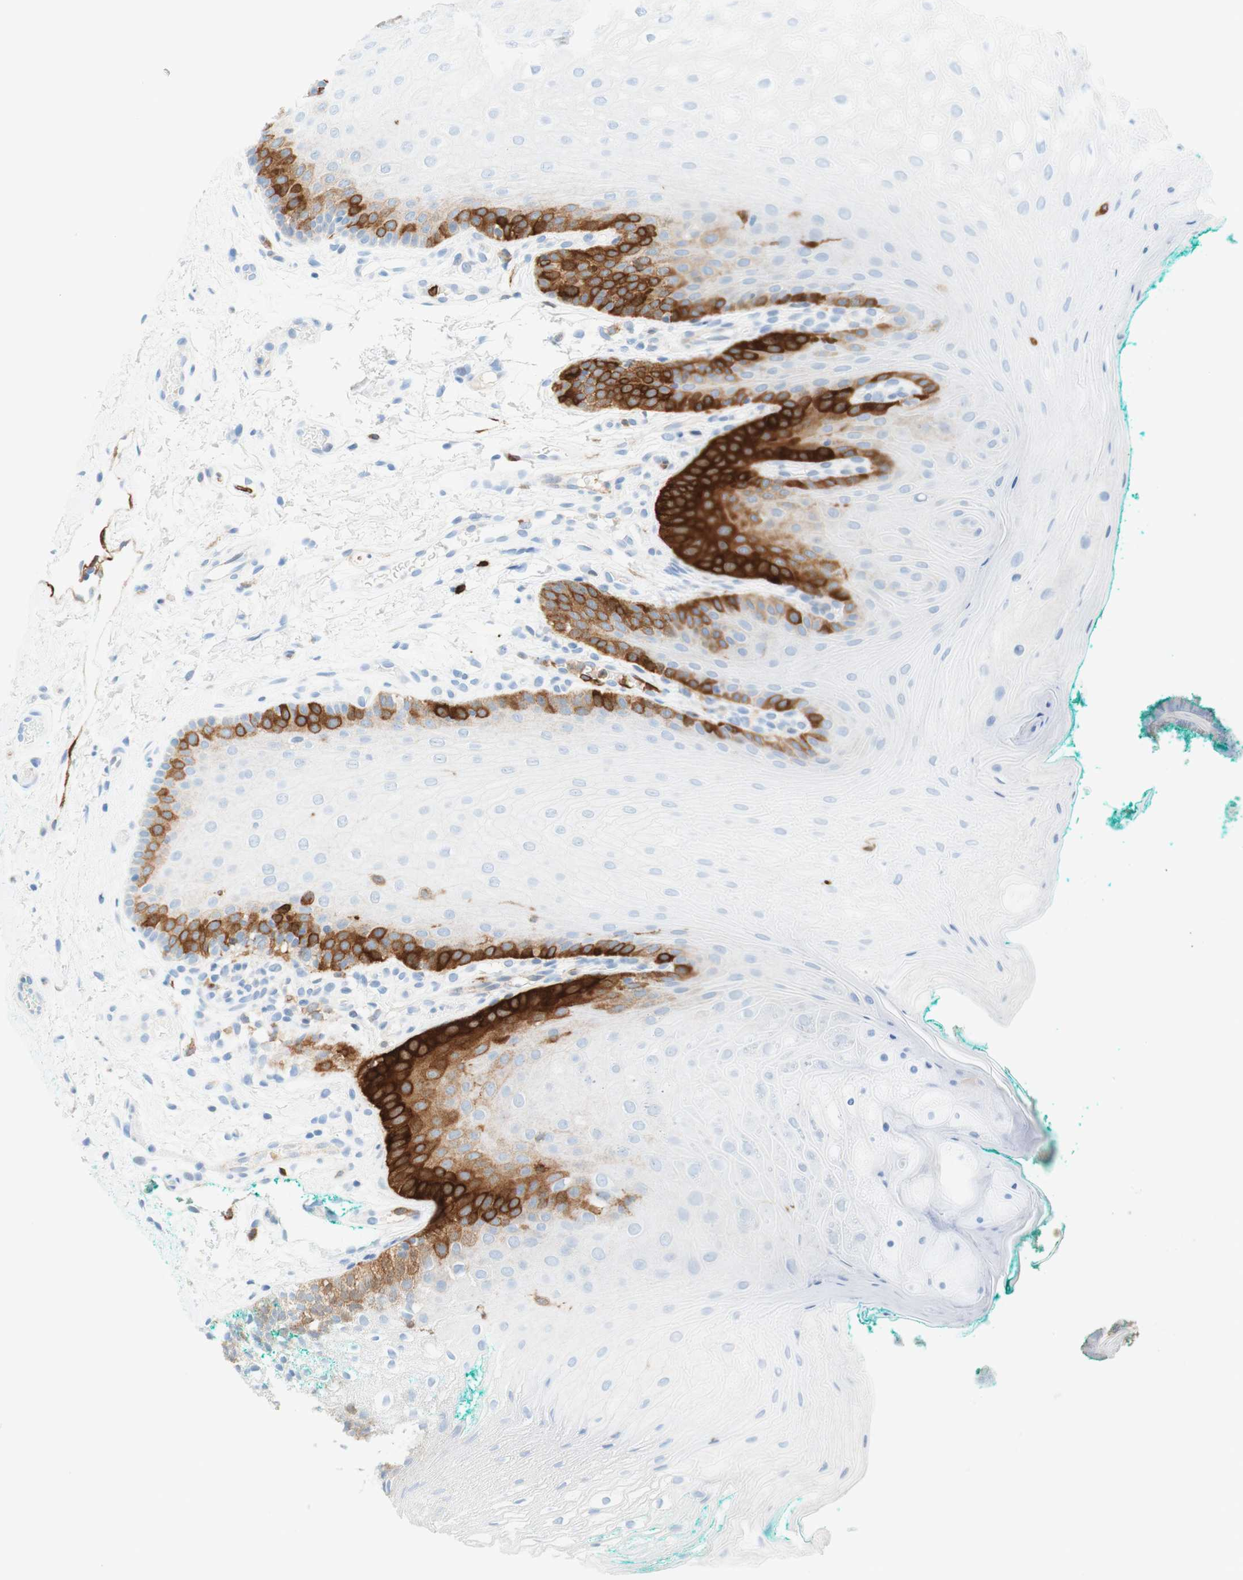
{"staining": {"intensity": "strong", "quantity": "<25%", "location": "cytoplasmic/membranous"}, "tissue": "oral mucosa", "cell_type": "Squamous epithelial cells", "image_type": "normal", "snomed": [{"axis": "morphology", "description": "Normal tissue, NOS"}, {"axis": "topography", "description": "Skeletal muscle"}, {"axis": "topography", "description": "Oral tissue"}], "caption": "Brown immunohistochemical staining in benign human oral mucosa exhibits strong cytoplasmic/membranous expression in about <25% of squamous epithelial cells. (DAB (3,3'-diaminobenzidine) IHC with brightfield microscopy, high magnification).", "gene": "STMN1", "patient": {"sex": "male", "age": 58}}